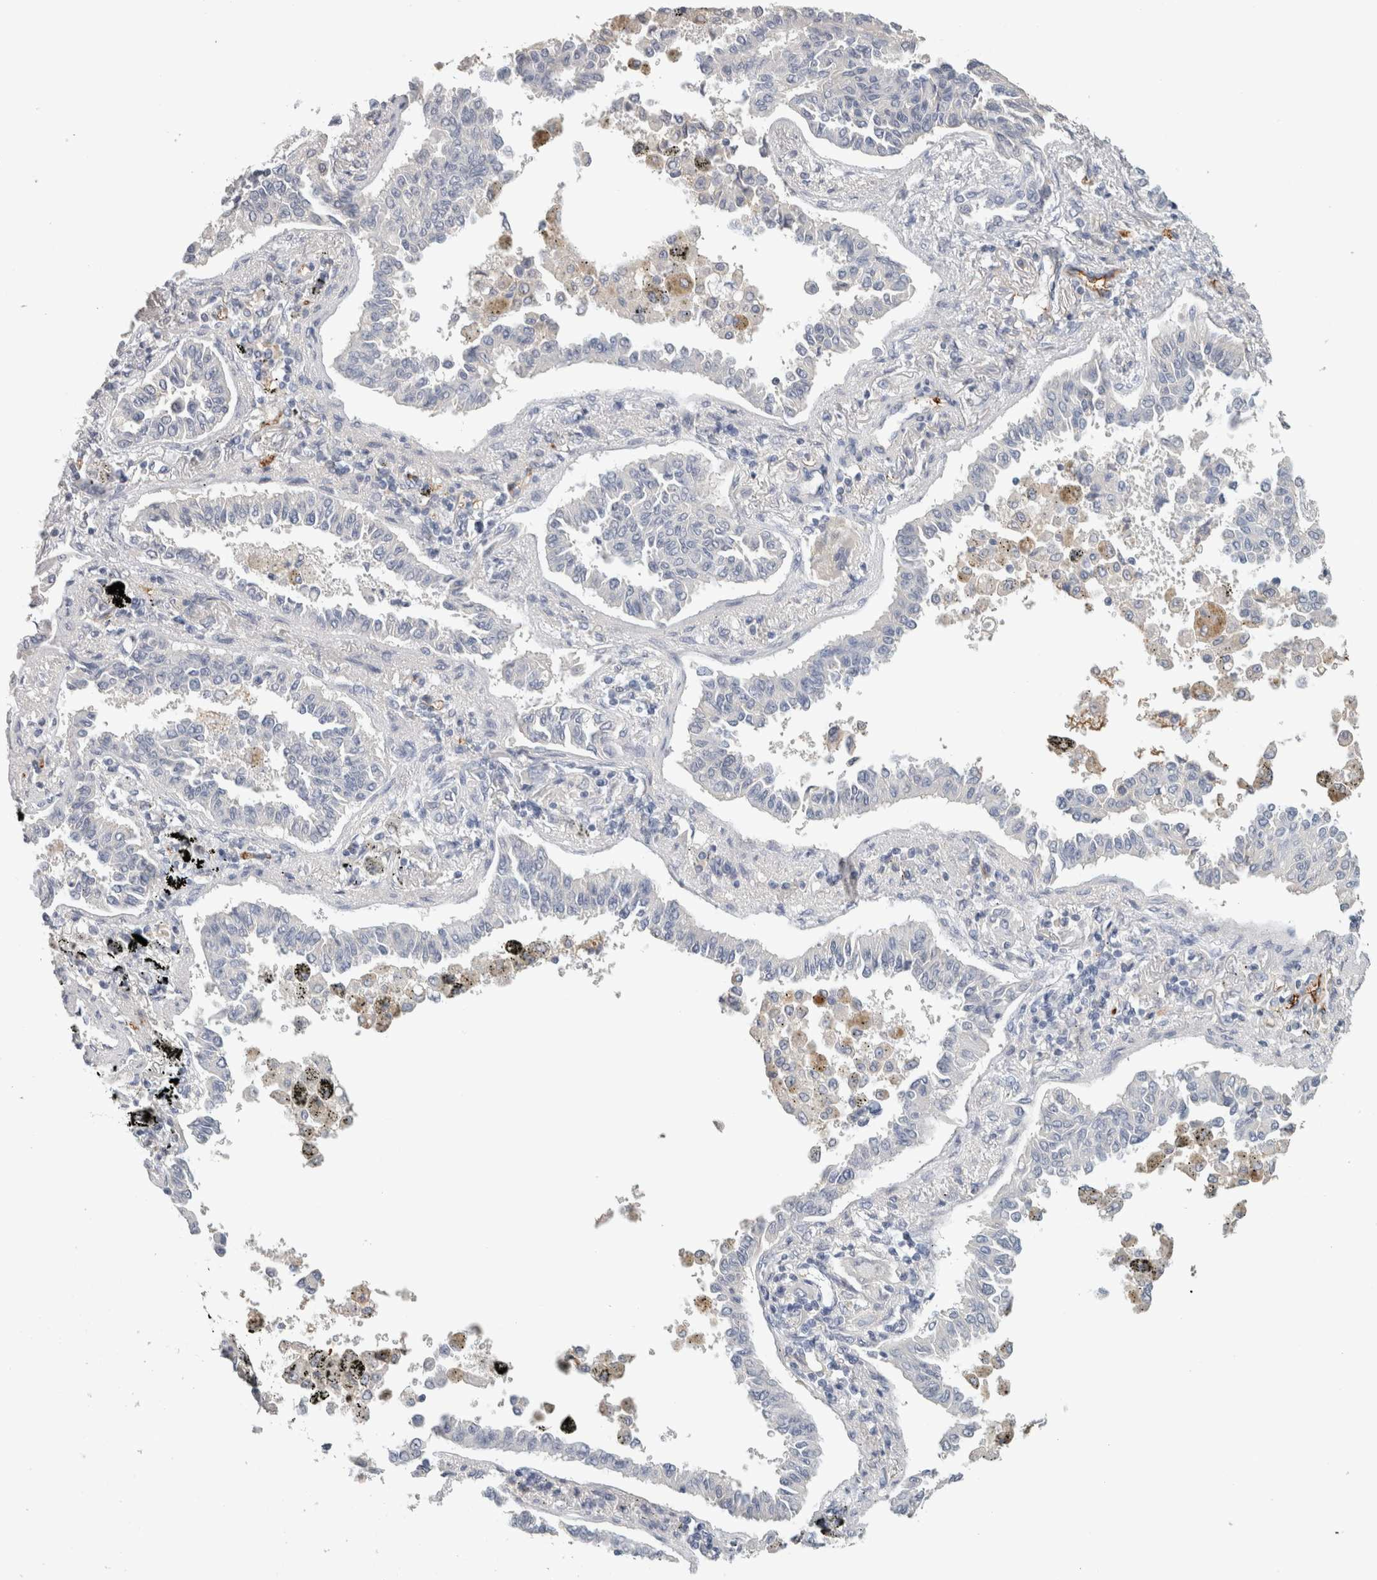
{"staining": {"intensity": "negative", "quantity": "none", "location": "none"}, "tissue": "lung cancer", "cell_type": "Tumor cells", "image_type": "cancer", "snomed": [{"axis": "morphology", "description": "Normal tissue, NOS"}, {"axis": "morphology", "description": "Adenocarcinoma, NOS"}, {"axis": "topography", "description": "Lung"}], "caption": "Tumor cells show no significant protein staining in lung adenocarcinoma.", "gene": "CD36", "patient": {"sex": "male", "age": 59}}